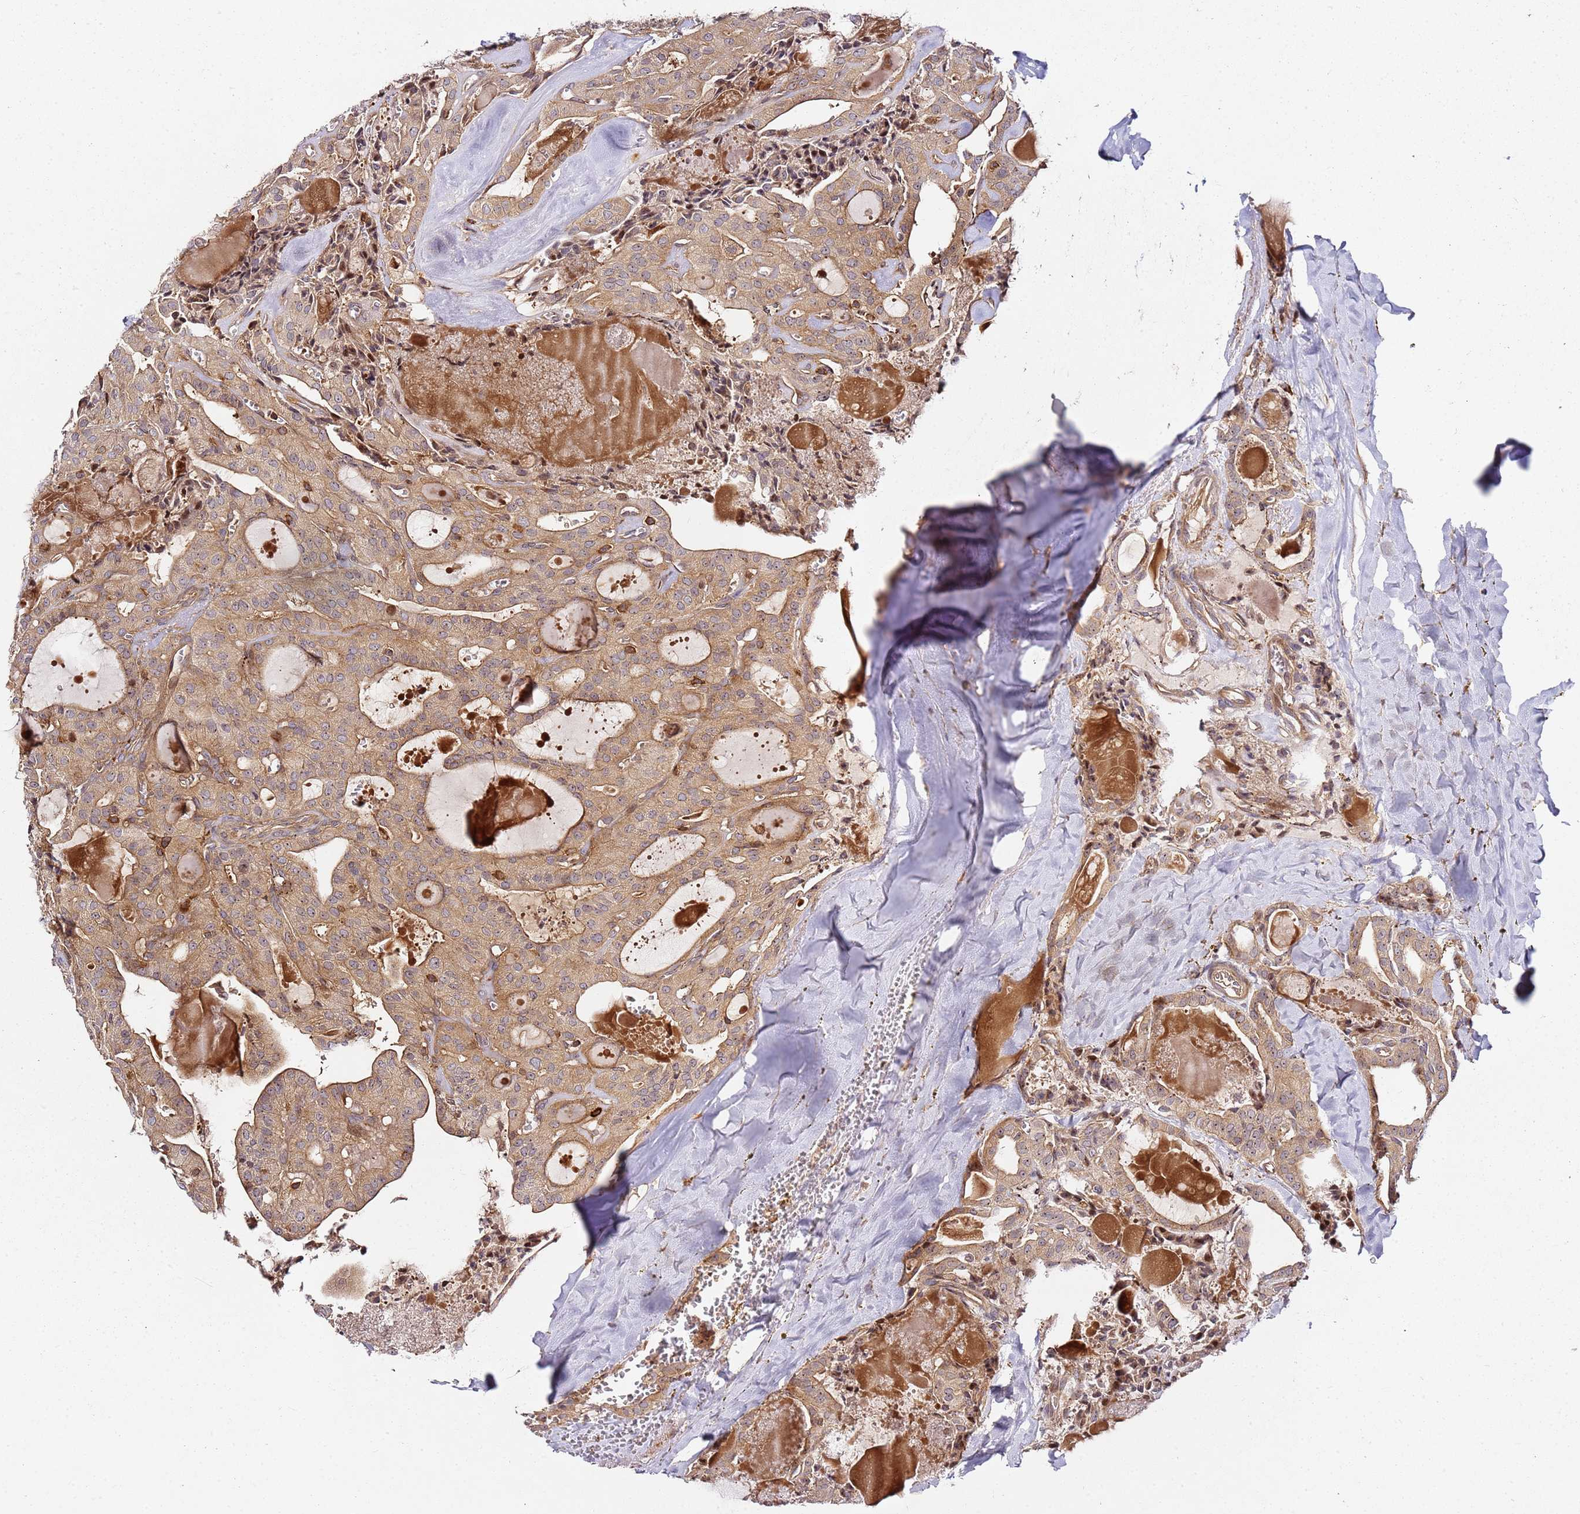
{"staining": {"intensity": "moderate", "quantity": ">75%", "location": "cytoplasmic/membranous"}, "tissue": "thyroid cancer", "cell_type": "Tumor cells", "image_type": "cancer", "snomed": [{"axis": "morphology", "description": "Papillary adenocarcinoma, NOS"}, {"axis": "topography", "description": "Thyroid gland"}], "caption": "This histopathology image displays immunohistochemistry staining of thyroid cancer (papillary adenocarcinoma), with medium moderate cytoplasmic/membranous expression in approximately >75% of tumor cells.", "gene": "PRMT7", "patient": {"sex": "male", "age": 52}}